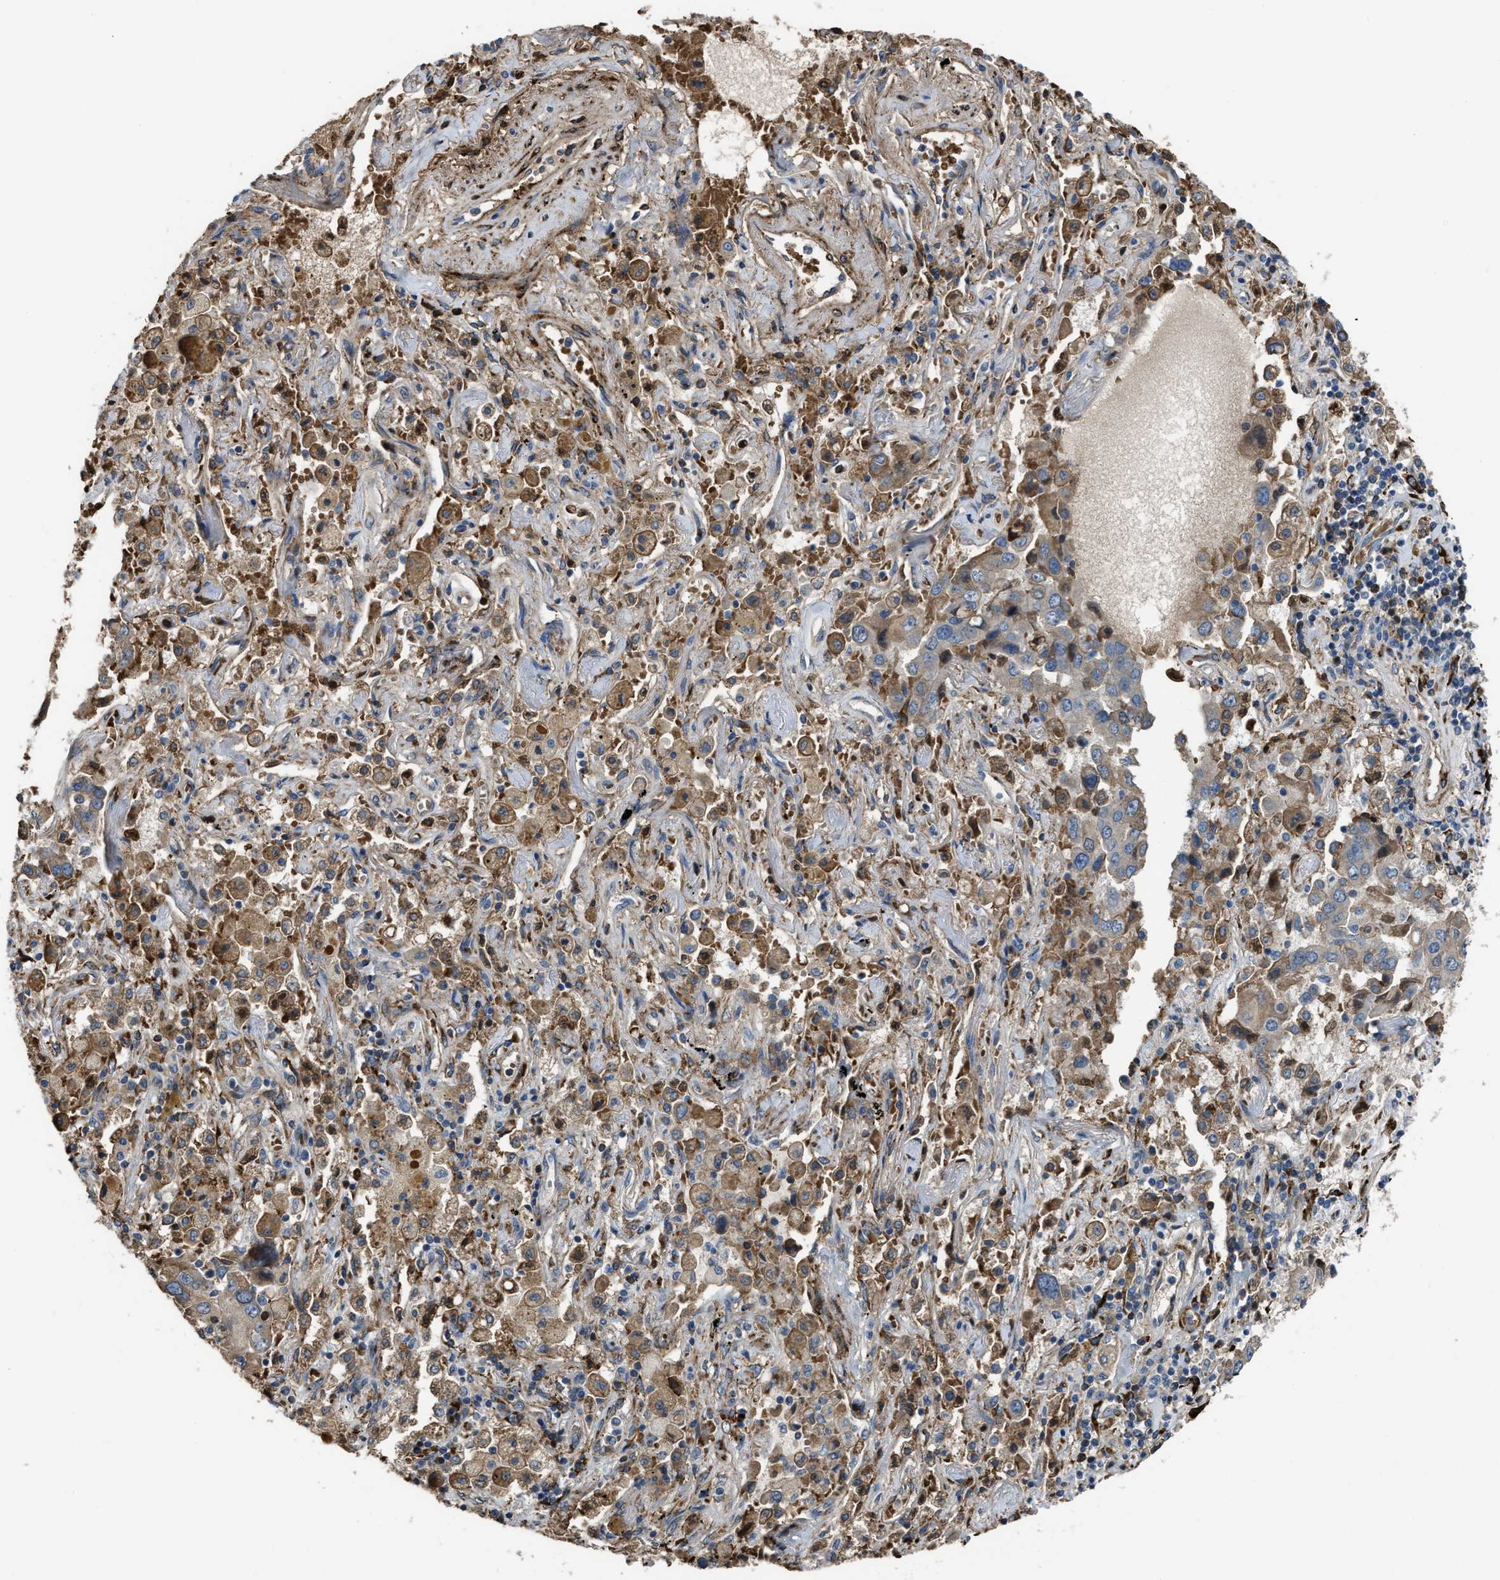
{"staining": {"intensity": "moderate", "quantity": "25%-75%", "location": "cytoplasmic/membranous"}, "tissue": "lung cancer", "cell_type": "Tumor cells", "image_type": "cancer", "snomed": [{"axis": "morphology", "description": "Adenocarcinoma, NOS"}, {"axis": "topography", "description": "Lung"}], "caption": "Brown immunohistochemical staining in human lung adenocarcinoma exhibits moderate cytoplasmic/membranous positivity in approximately 25%-75% of tumor cells.", "gene": "SELENOM", "patient": {"sex": "female", "age": 65}}